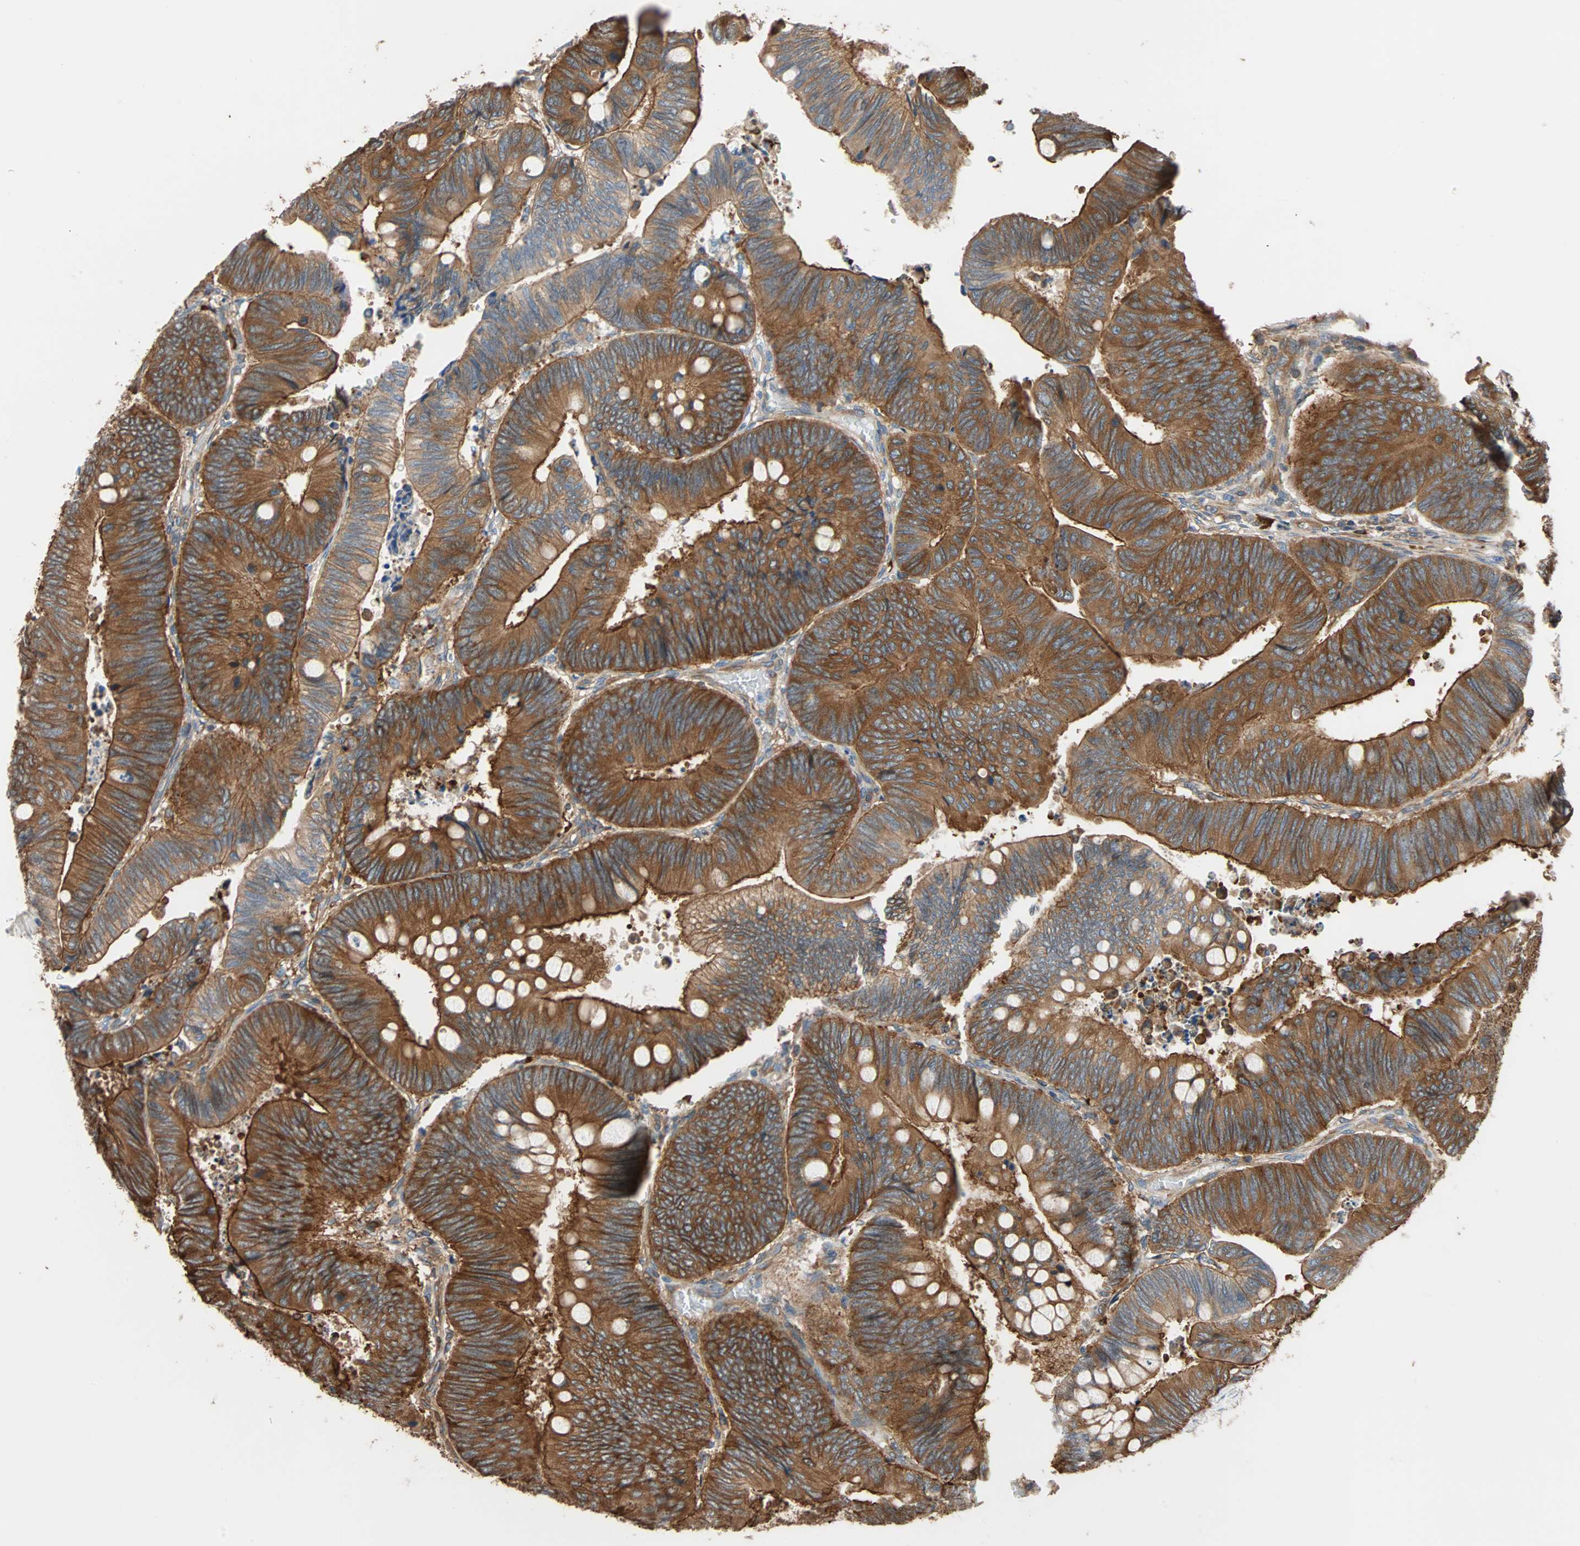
{"staining": {"intensity": "strong", "quantity": ">75%", "location": "cytoplasmic/membranous"}, "tissue": "colorectal cancer", "cell_type": "Tumor cells", "image_type": "cancer", "snomed": [{"axis": "morphology", "description": "Normal tissue, NOS"}, {"axis": "morphology", "description": "Adenocarcinoma, NOS"}, {"axis": "topography", "description": "Rectum"}, {"axis": "topography", "description": "Peripheral nerve tissue"}], "caption": "Immunohistochemistry micrograph of human adenocarcinoma (colorectal) stained for a protein (brown), which displays high levels of strong cytoplasmic/membranous staining in about >75% of tumor cells.", "gene": "EEF2", "patient": {"sex": "male", "age": 92}}